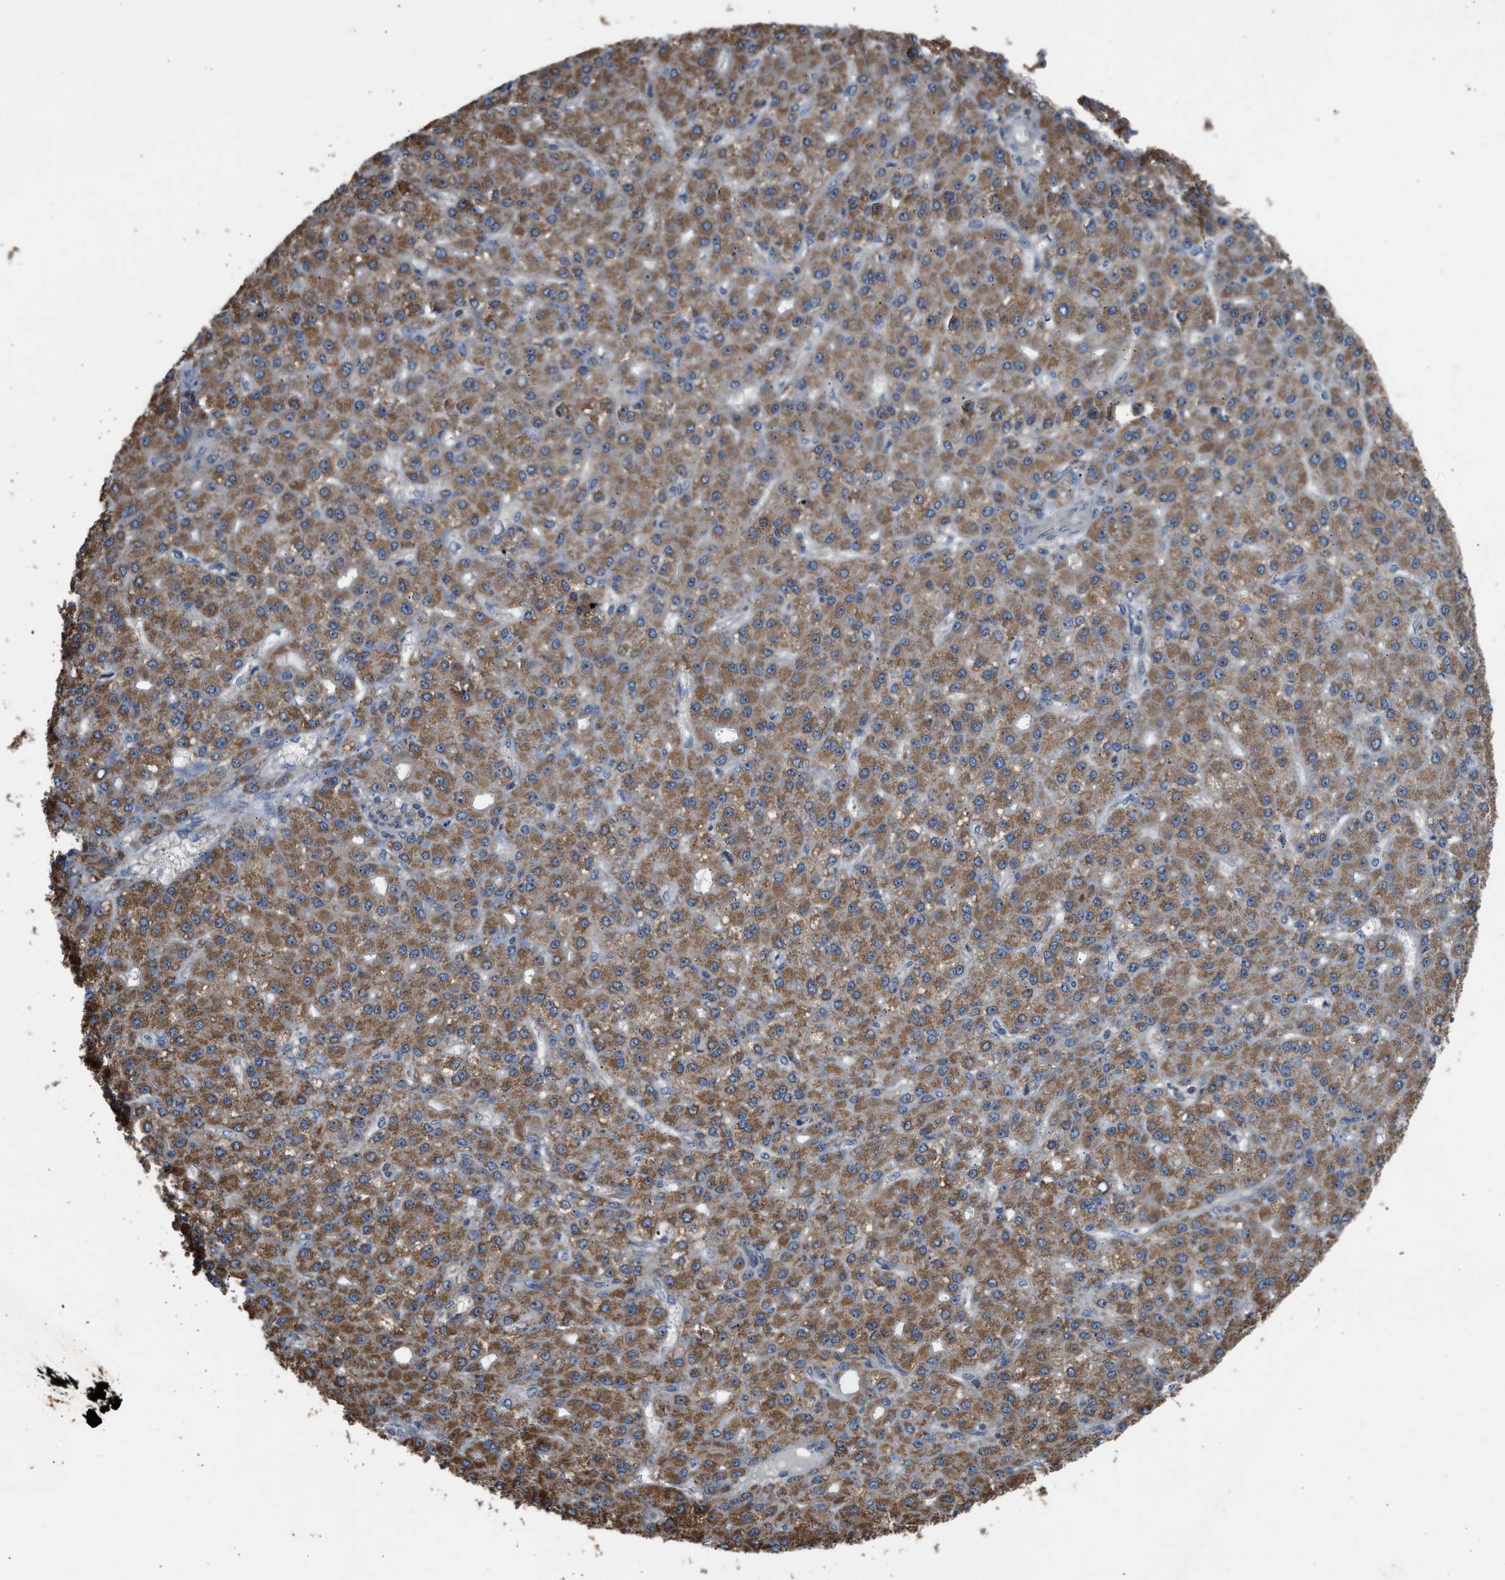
{"staining": {"intensity": "moderate", "quantity": ">75%", "location": "cytoplasmic/membranous"}, "tissue": "liver cancer", "cell_type": "Tumor cells", "image_type": "cancer", "snomed": [{"axis": "morphology", "description": "Carcinoma, Hepatocellular, NOS"}, {"axis": "topography", "description": "Liver"}], "caption": "Immunohistochemical staining of liver cancer (hepatocellular carcinoma) shows medium levels of moderate cytoplasmic/membranous protein staining in about >75% of tumor cells.", "gene": "CYP1A1", "patient": {"sex": "male", "age": 67}}